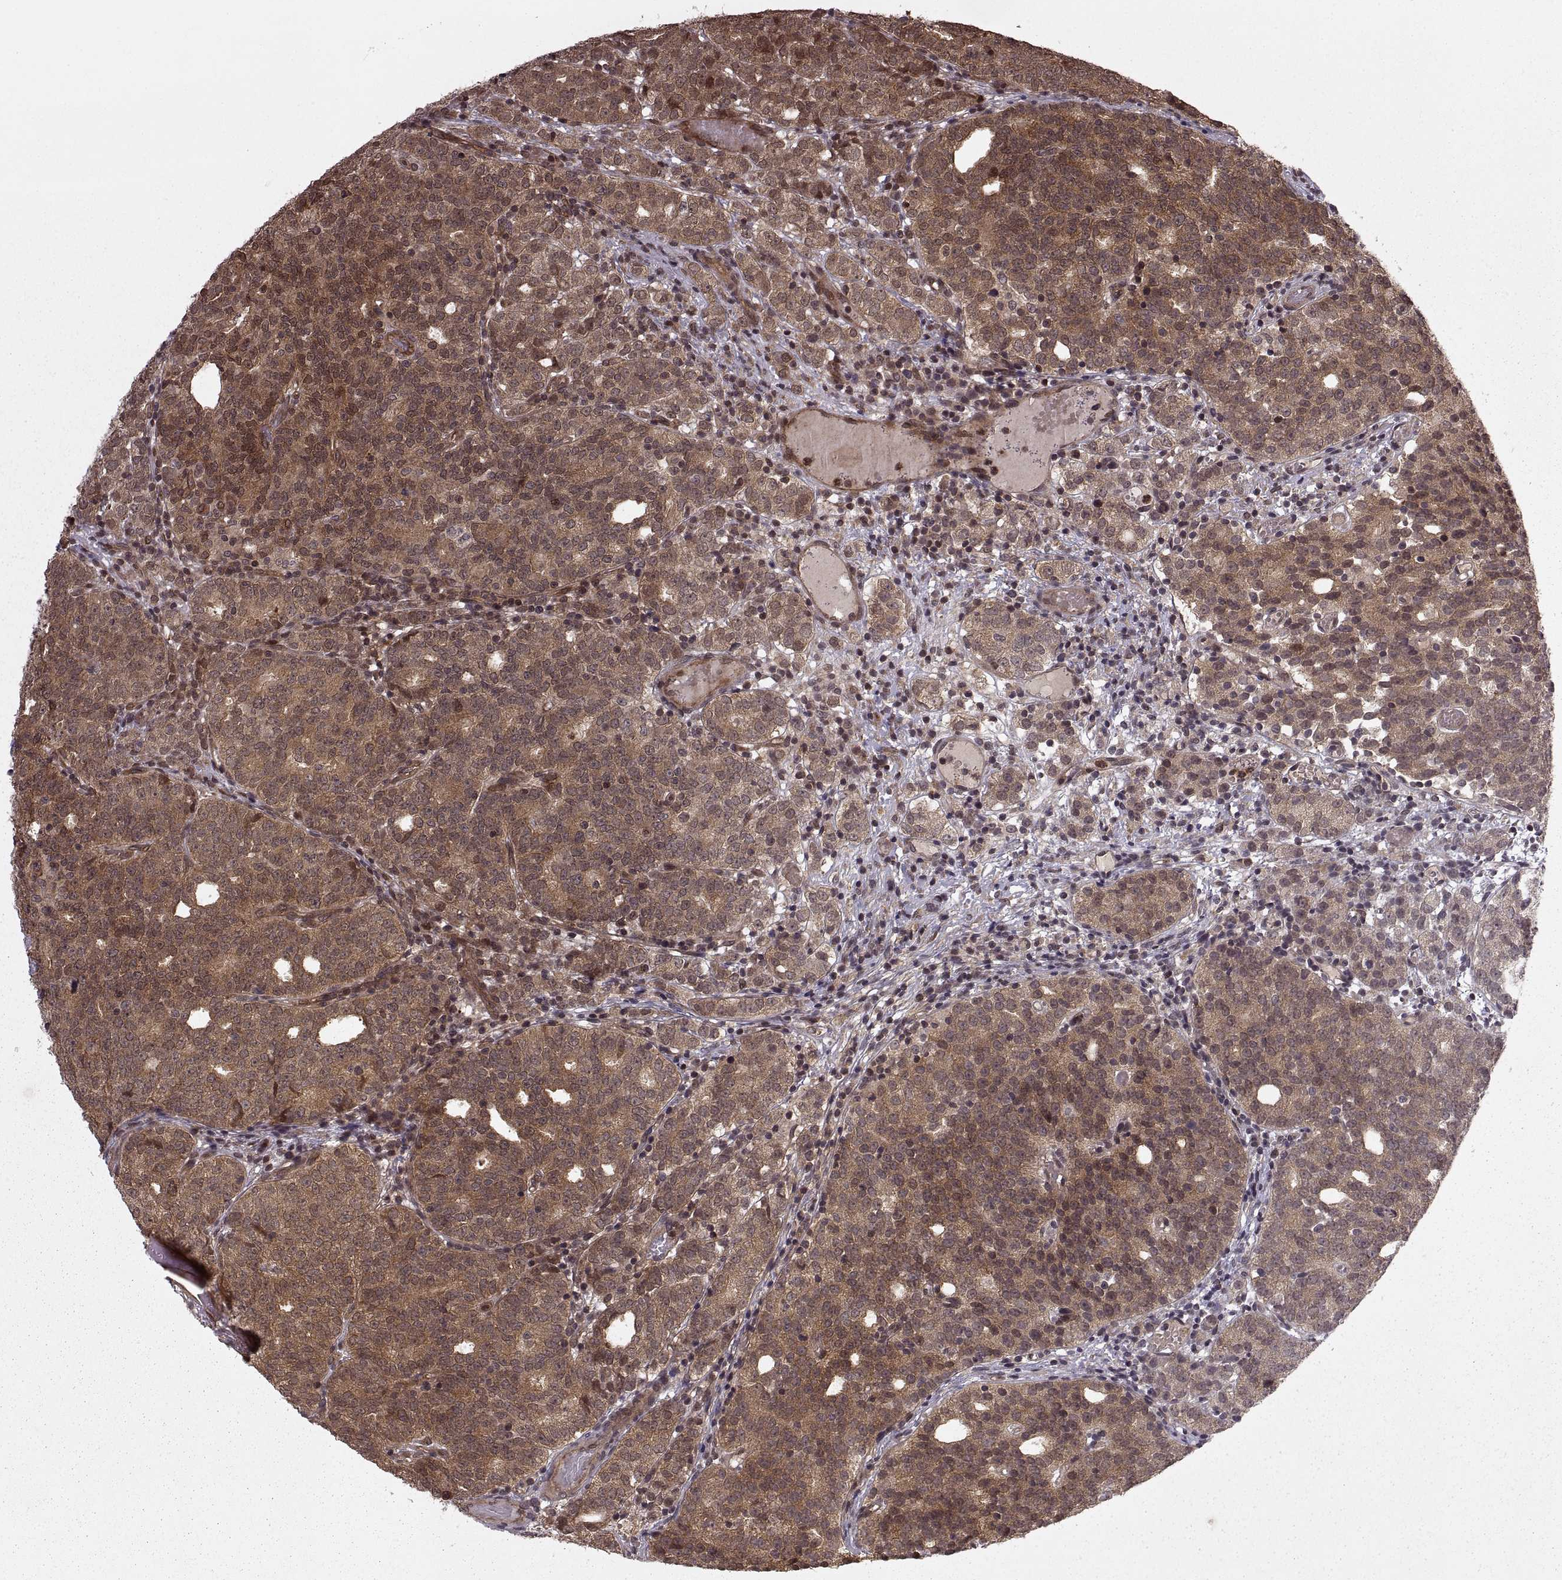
{"staining": {"intensity": "moderate", "quantity": ">75%", "location": "cytoplasmic/membranous,nuclear"}, "tissue": "prostate cancer", "cell_type": "Tumor cells", "image_type": "cancer", "snomed": [{"axis": "morphology", "description": "Adenocarcinoma, High grade"}, {"axis": "topography", "description": "Prostate"}], "caption": "This micrograph displays prostate cancer (adenocarcinoma (high-grade)) stained with immunohistochemistry (IHC) to label a protein in brown. The cytoplasmic/membranous and nuclear of tumor cells show moderate positivity for the protein. Nuclei are counter-stained blue.", "gene": "DEDD", "patient": {"sex": "male", "age": 53}}